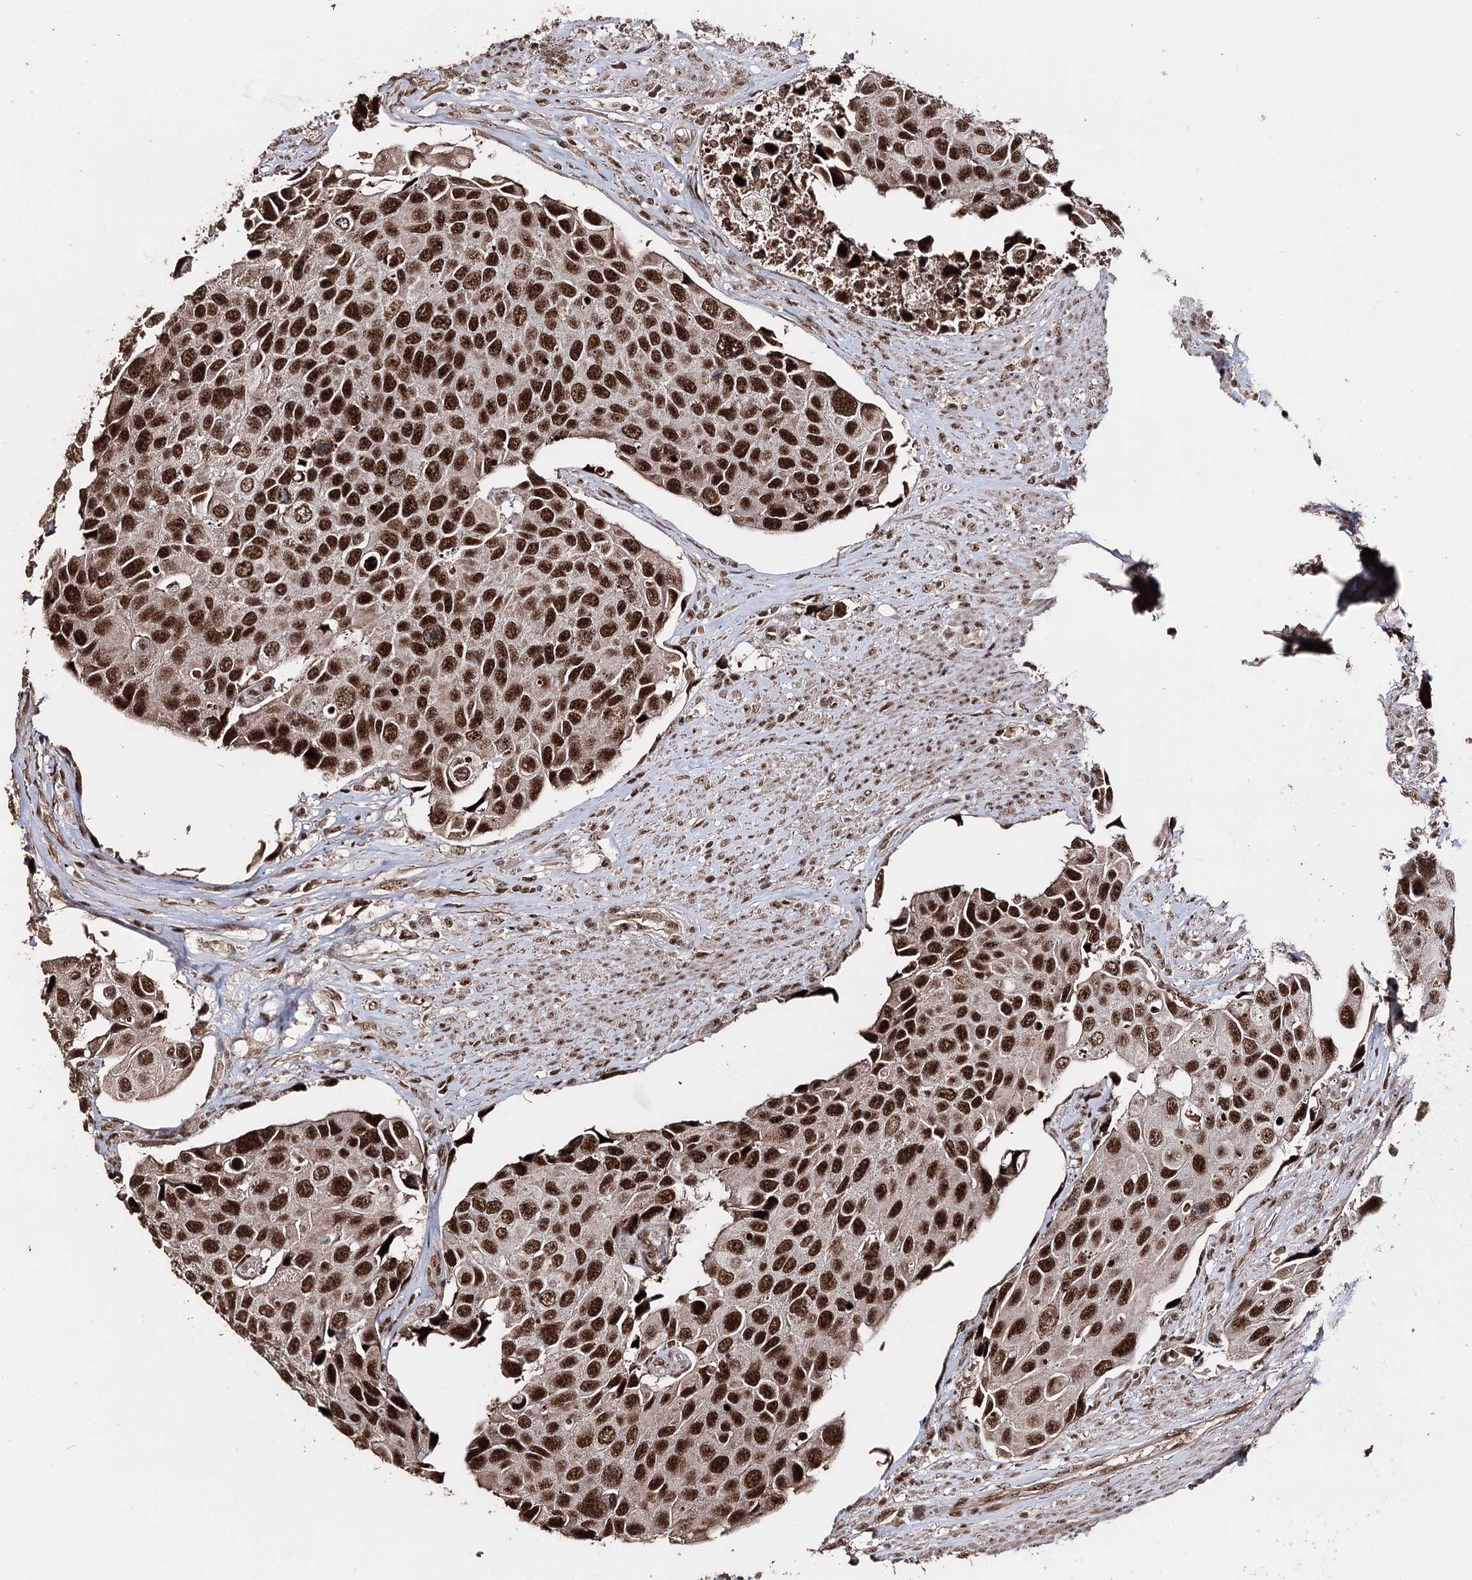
{"staining": {"intensity": "strong", "quantity": ">75%", "location": "nuclear"}, "tissue": "urothelial cancer", "cell_type": "Tumor cells", "image_type": "cancer", "snomed": [{"axis": "morphology", "description": "Urothelial carcinoma, High grade"}, {"axis": "topography", "description": "Urinary bladder"}], "caption": "Brown immunohistochemical staining in human high-grade urothelial carcinoma reveals strong nuclear positivity in approximately >75% of tumor cells. (brown staining indicates protein expression, while blue staining denotes nuclei).", "gene": "U2SURP", "patient": {"sex": "male", "age": 74}}